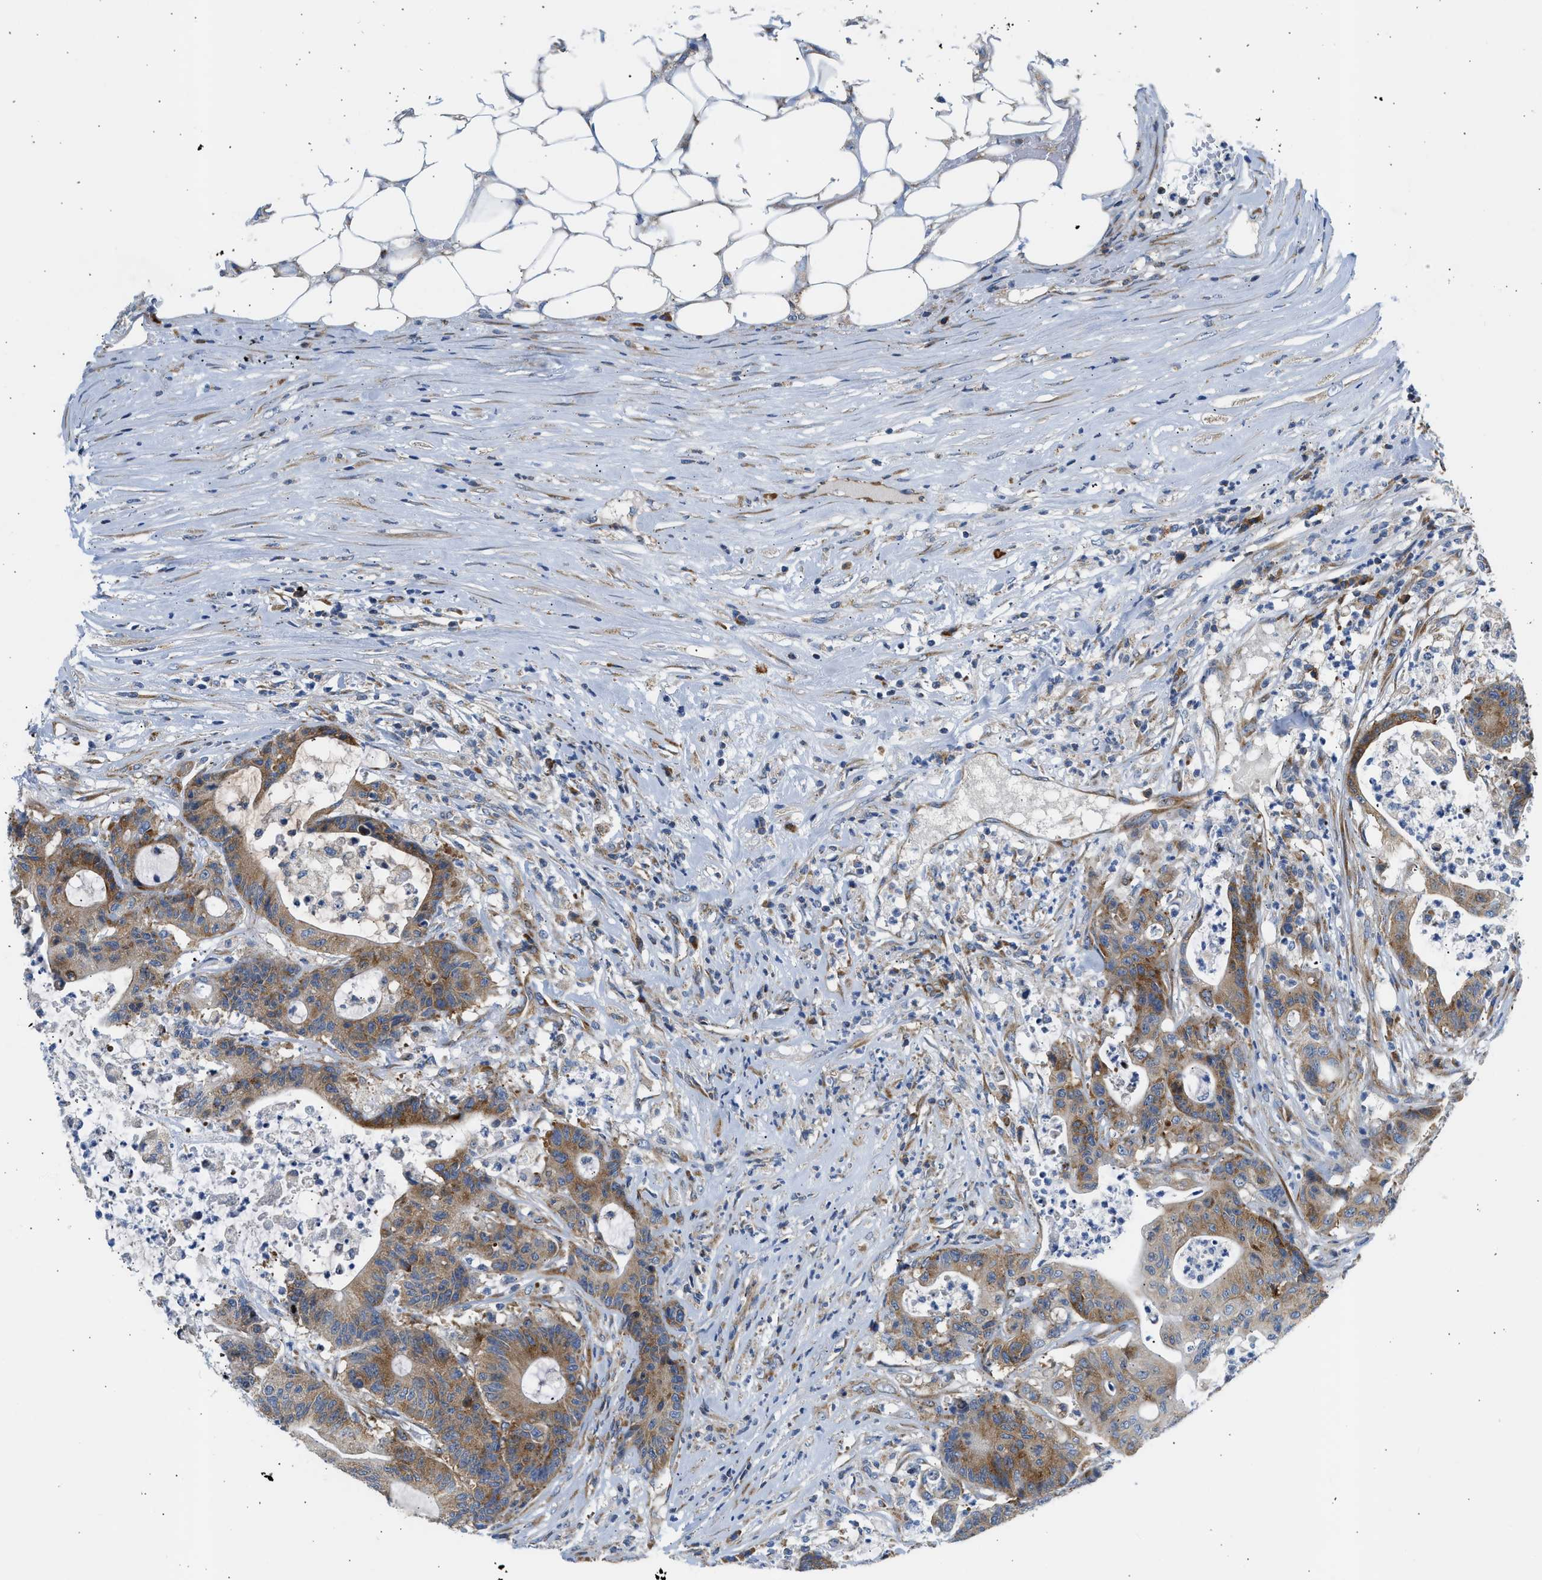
{"staining": {"intensity": "moderate", "quantity": ">75%", "location": "cytoplasmic/membranous"}, "tissue": "colorectal cancer", "cell_type": "Tumor cells", "image_type": "cancer", "snomed": [{"axis": "morphology", "description": "Adenocarcinoma, NOS"}, {"axis": "topography", "description": "Colon"}], "caption": "Immunohistochemical staining of human adenocarcinoma (colorectal) demonstrates medium levels of moderate cytoplasmic/membranous expression in about >75% of tumor cells.", "gene": "CAMKK2", "patient": {"sex": "female", "age": 84}}